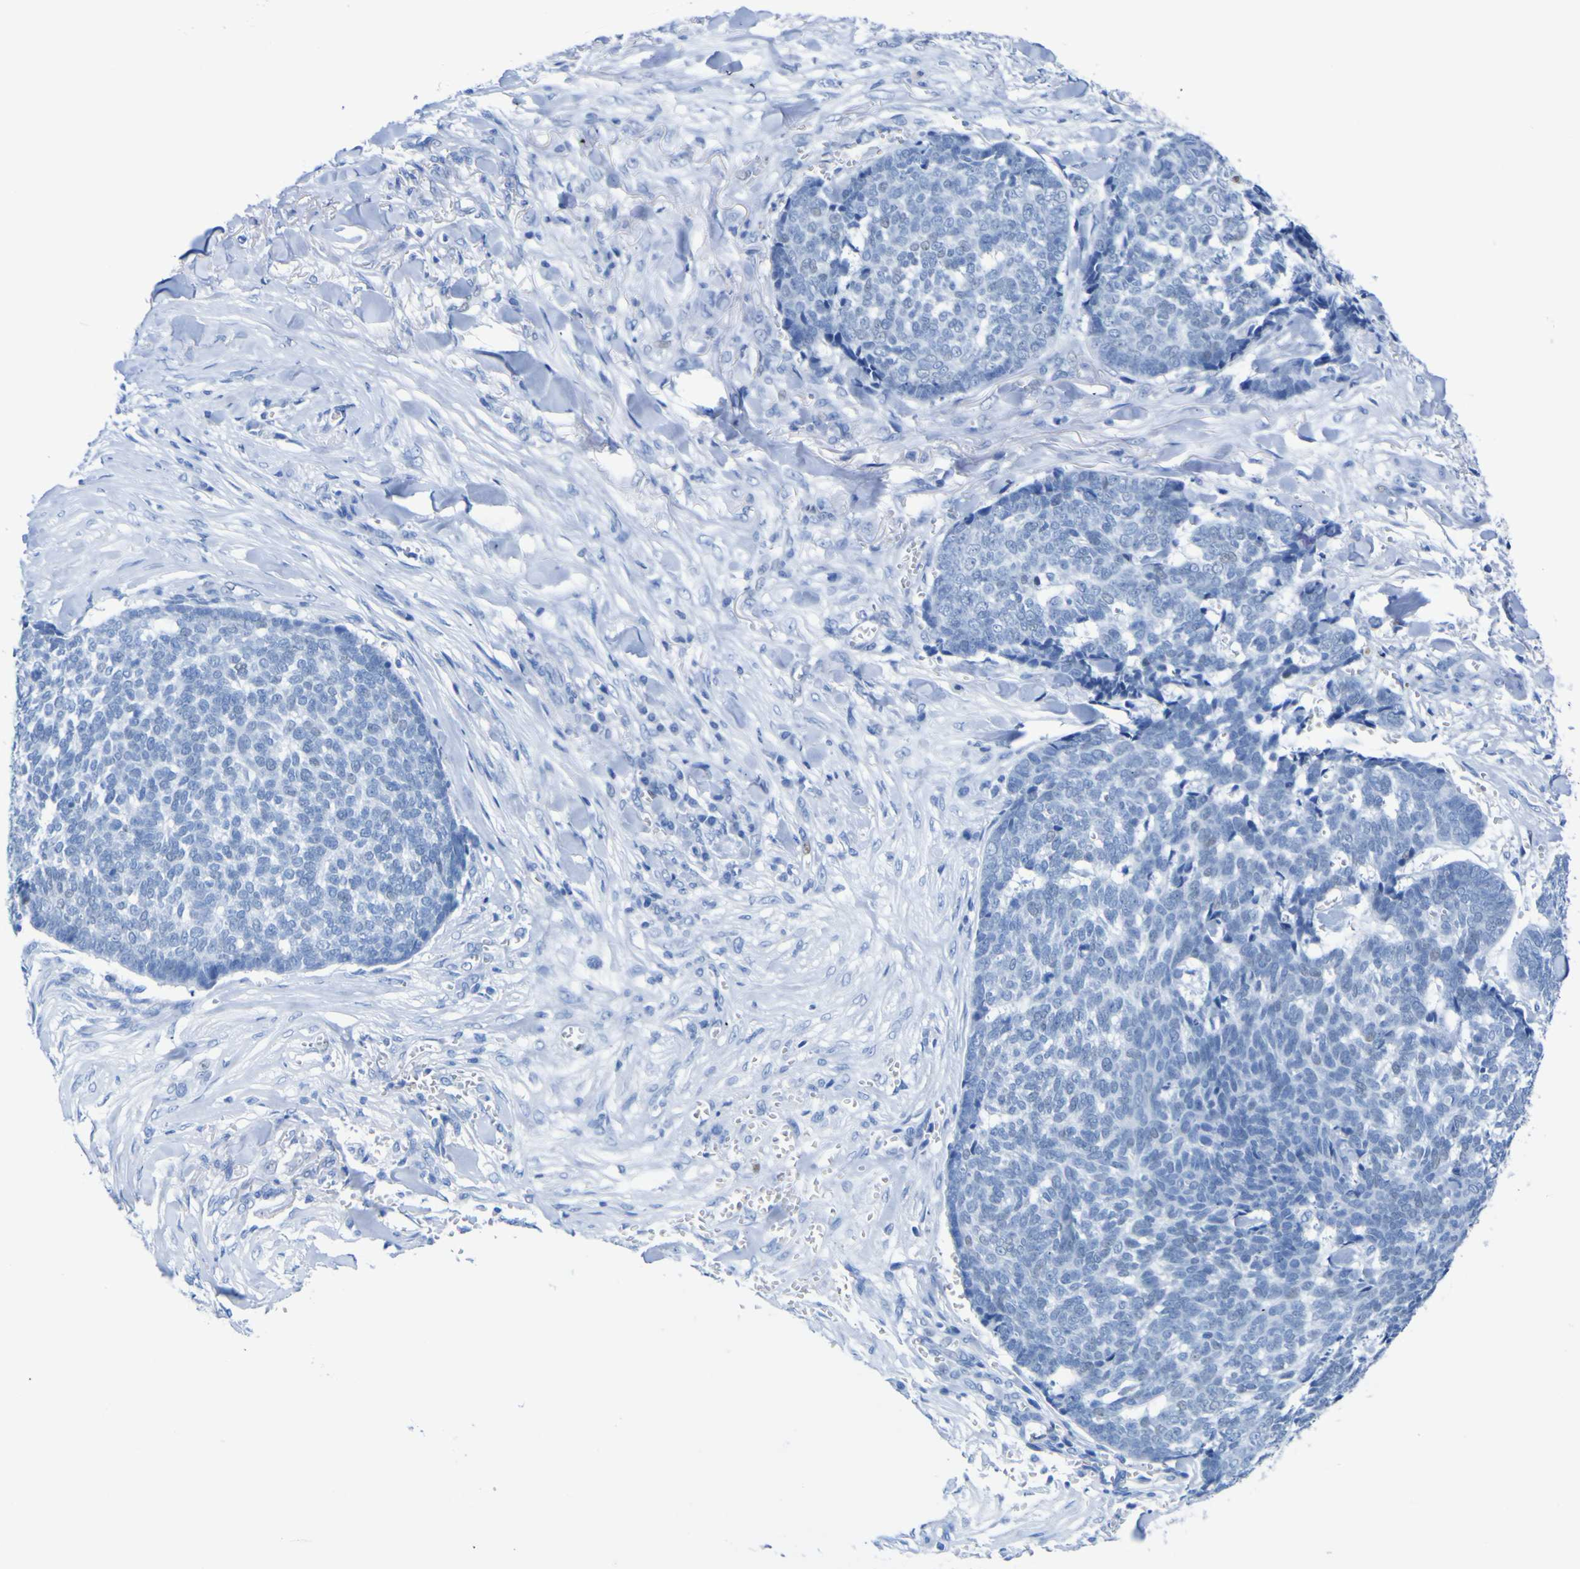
{"staining": {"intensity": "negative", "quantity": "none", "location": "none"}, "tissue": "skin cancer", "cell_type": "Tumor cells", "image_type": "cancer", "snomed": [{"axis": "morphology", "description": "Basal cell carcinoma"}, {"axis": "topography", "description": "Skin"}], "caption": "Immunohistochemistry (IHC) histopathology image of basal cell carcinoma (skin) stained for a protein (brown), which shows no expression in tumor cells. (DAB (3,3'-diaminobenzidine) IHC visualized using brightfield microscopy, high magnification).", "gene": "DACH1", "patient": {"sex": "male", "age": 84}}